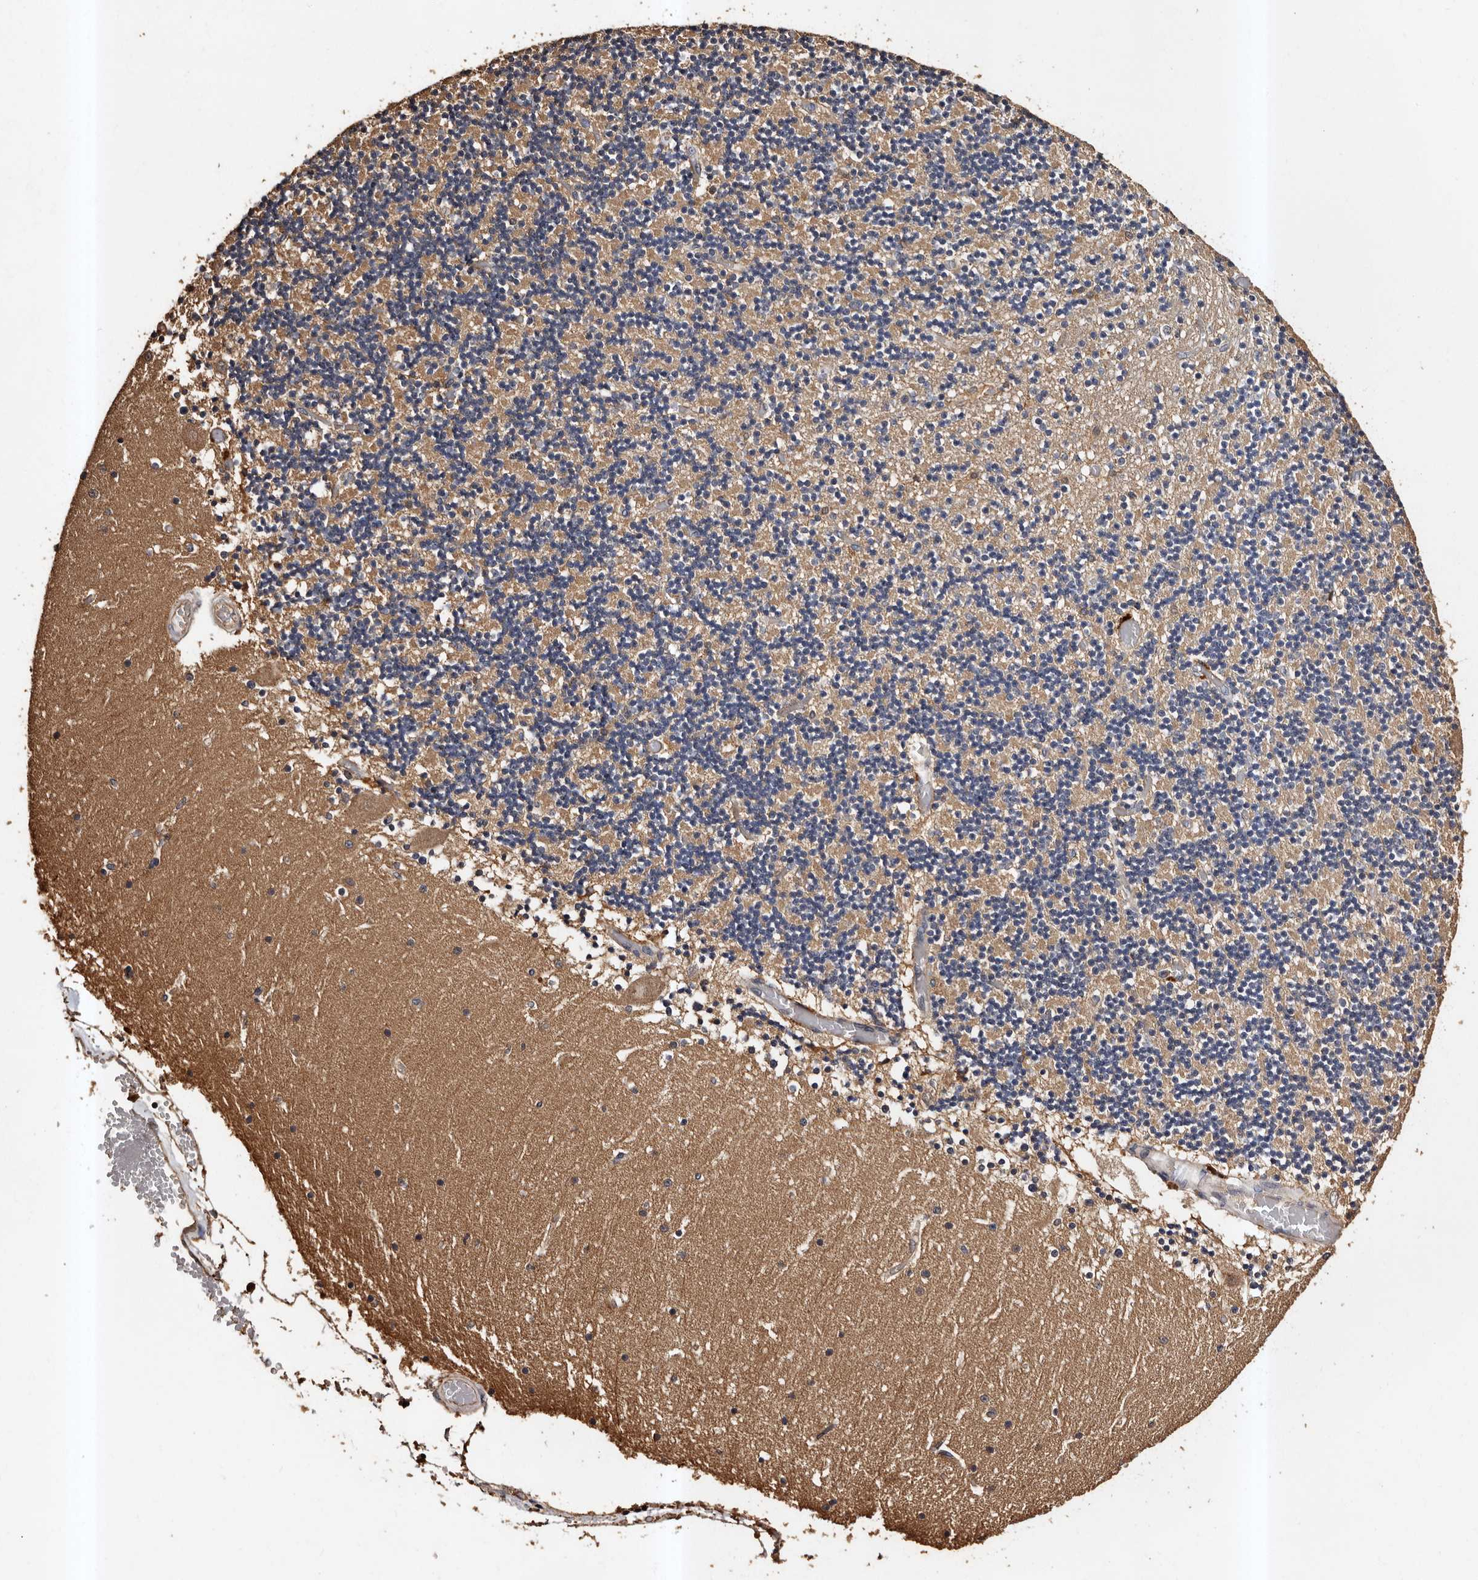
{"staining": {"intensity": "weak", "quantity": "25%-75%", "location": "cytoplasmic/membranous"}, "tissue": "cerebellum", "cell_type": "Cells in granular layer", "image_type": "normal", "snomed": [{"axis": "morphology", "description": "Normal tissue, NOS"}, {"axis": "topography", "description": "Cerebellum"}], "caption": "DAB (3,3'-diaminobenzidine) immunohistochemical staining of normal cerebellum shows weak cytoplasmic/membranous protein positivity in approximately 25%-75% of cells in granular layer.", "gene": "ADCK5", "patient": {"sex": "female", "age": 28}}